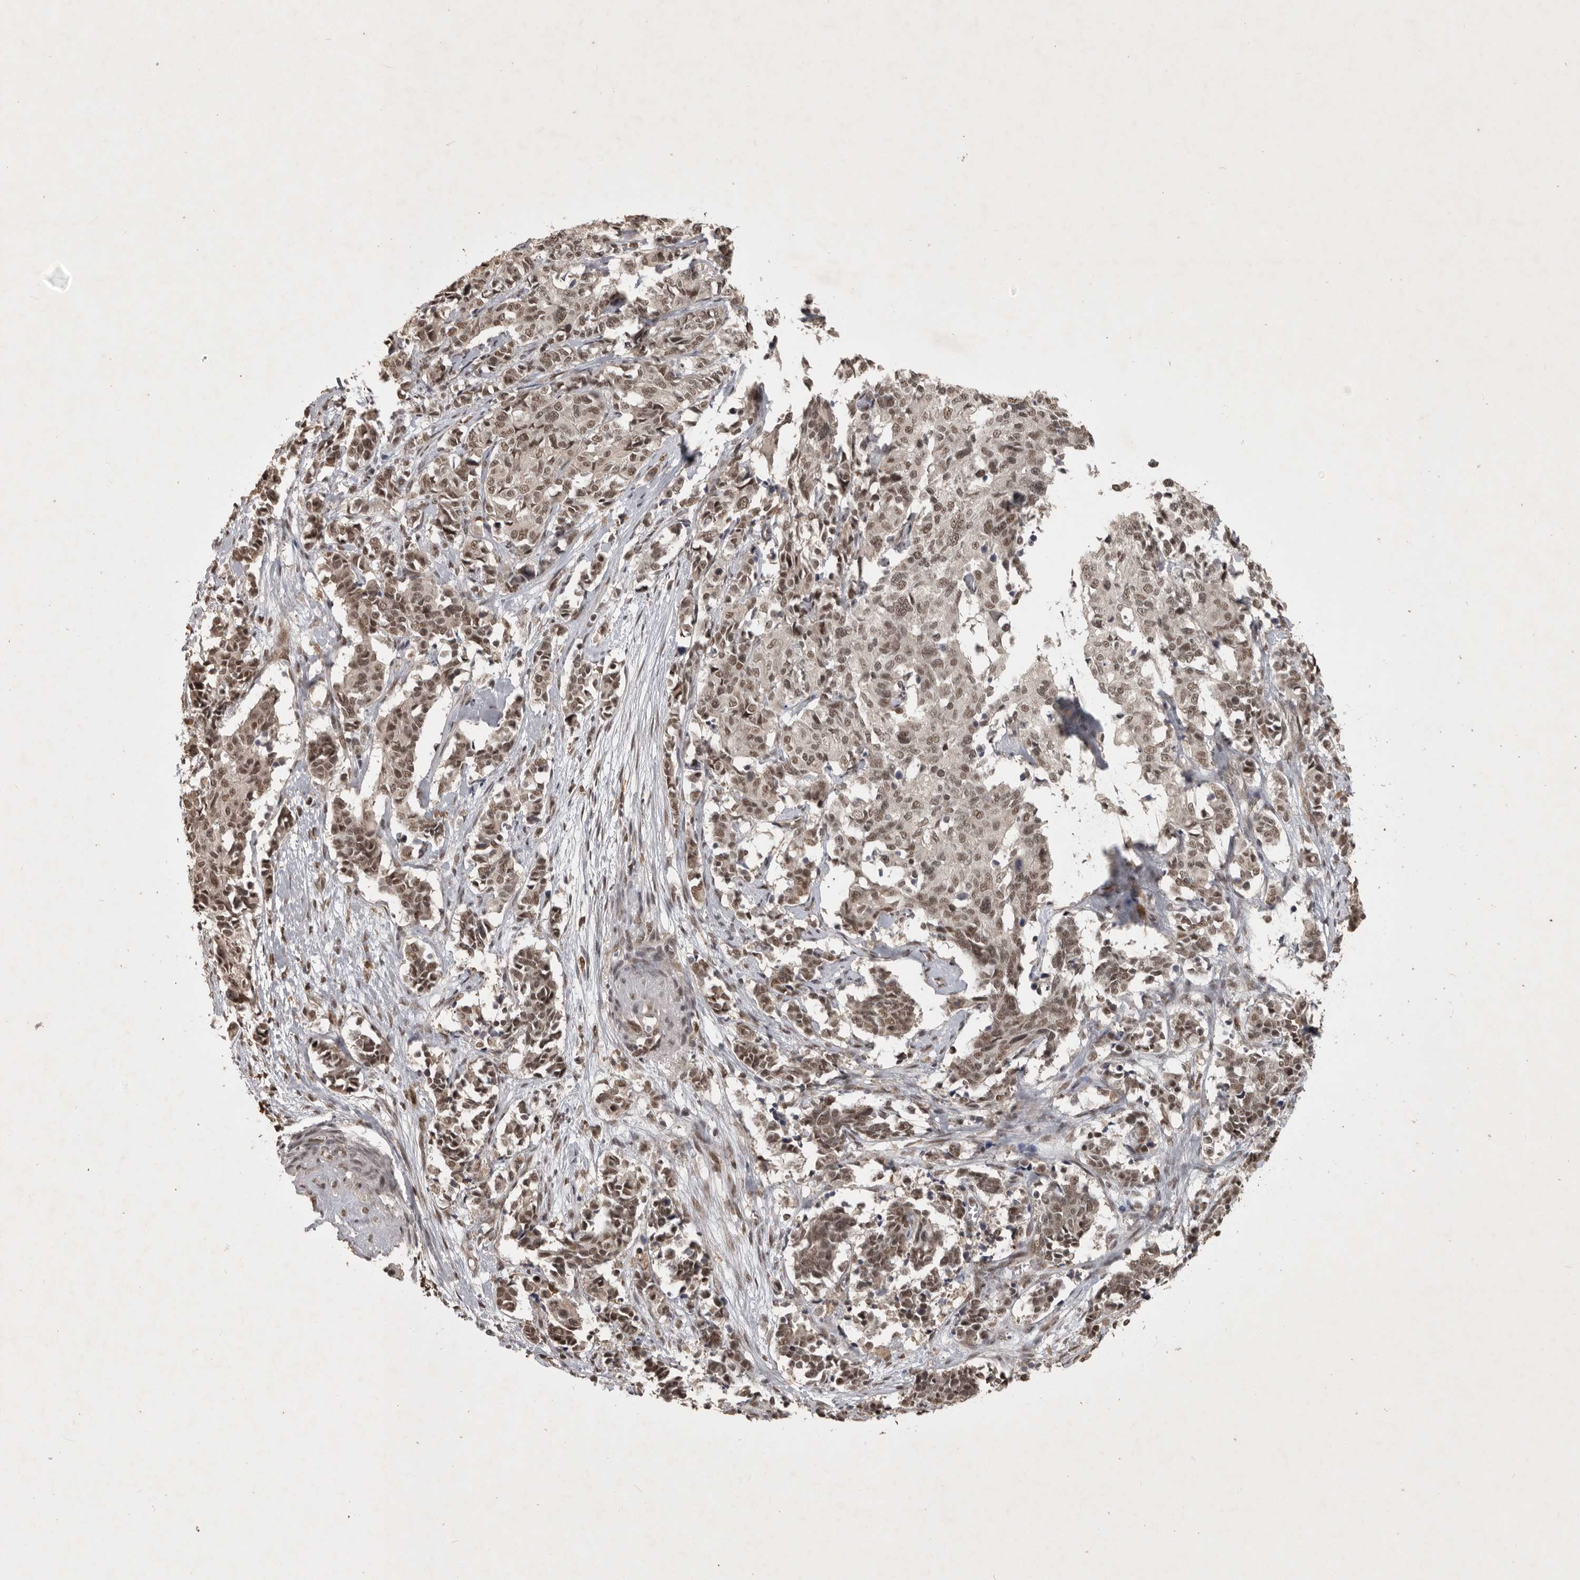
{"staining": {"intensity": "moderate", "quantity": ">75%", "location": "nuclear"}, "tissue": "cervical cancer", "cell_type": "Tumor cells", "image_type": "cancer", "snomed": [{"axis": "morphology", "description": "Normal tissue, NOS"}, {"axis": "morphology", "description": "Squamous cell carcinoma, NOS"}, {"axis": "topography", "description": "Cervix"}], "caption": "Cervical cancer (squamous cell carcinoma) was stained to show a protein in brown. There is medium levels of moderate nuclear positivity in approximately >75% of tumor cells.", "gene": "CBLL1", "patient": {"sex": "female", "age": 35}}